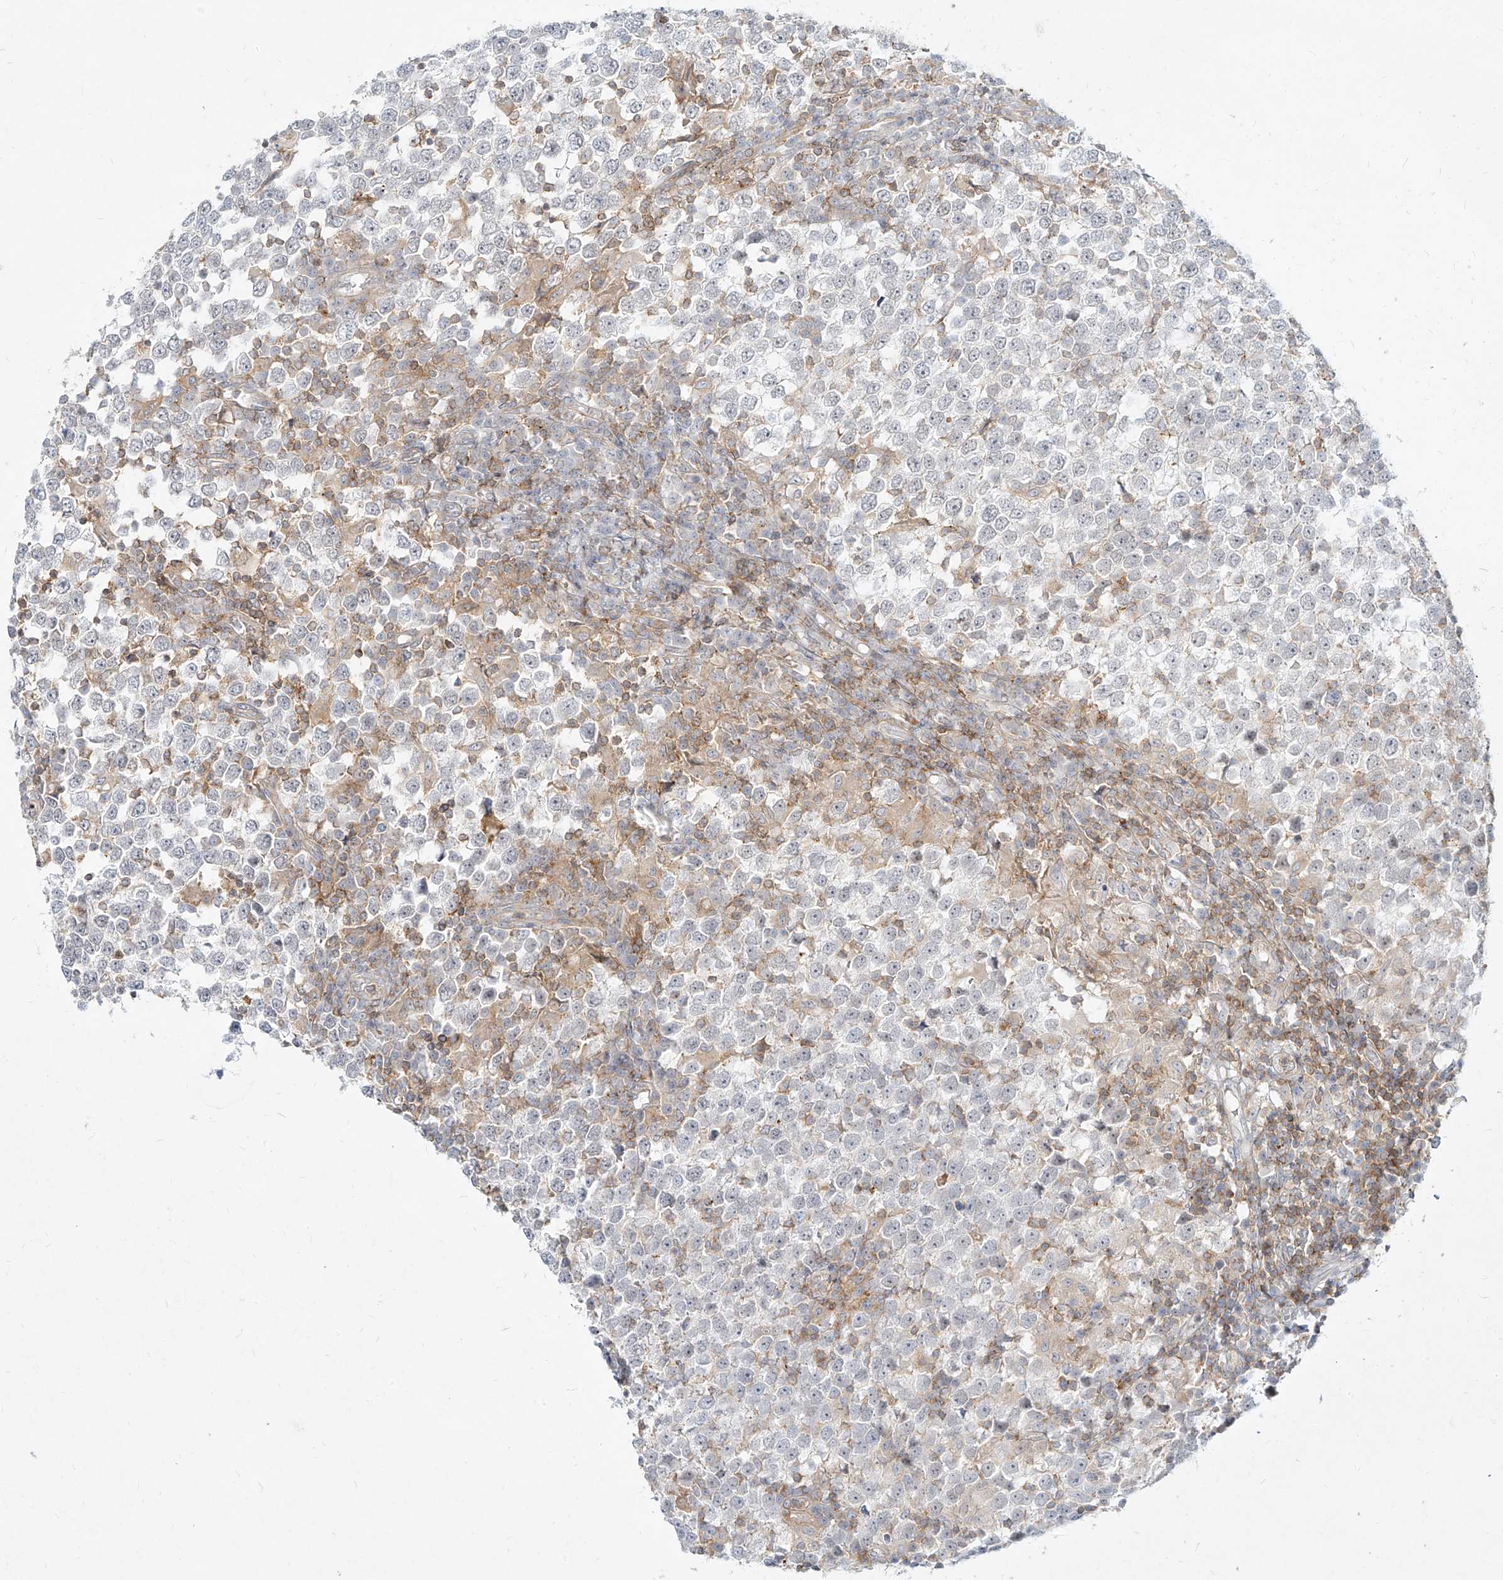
{"staining": {"intensity": "negative", "quantity": "none", "location": "none"}, "tissue": "testis cancer", "cell_type": "Tumor cells", "image_type": "cancer", "snomed": [{"axis": "morphology", "description": "Seminoma, NOS"}, {"axis": "topography", "description": "Testis"}], "caption": "Immunohistochemical staining of human seminoma (testis) exhibits no significant staining in tumor cells.", "gene": "SLC2A12", "patient": {"sex": "male", "age": 65}}